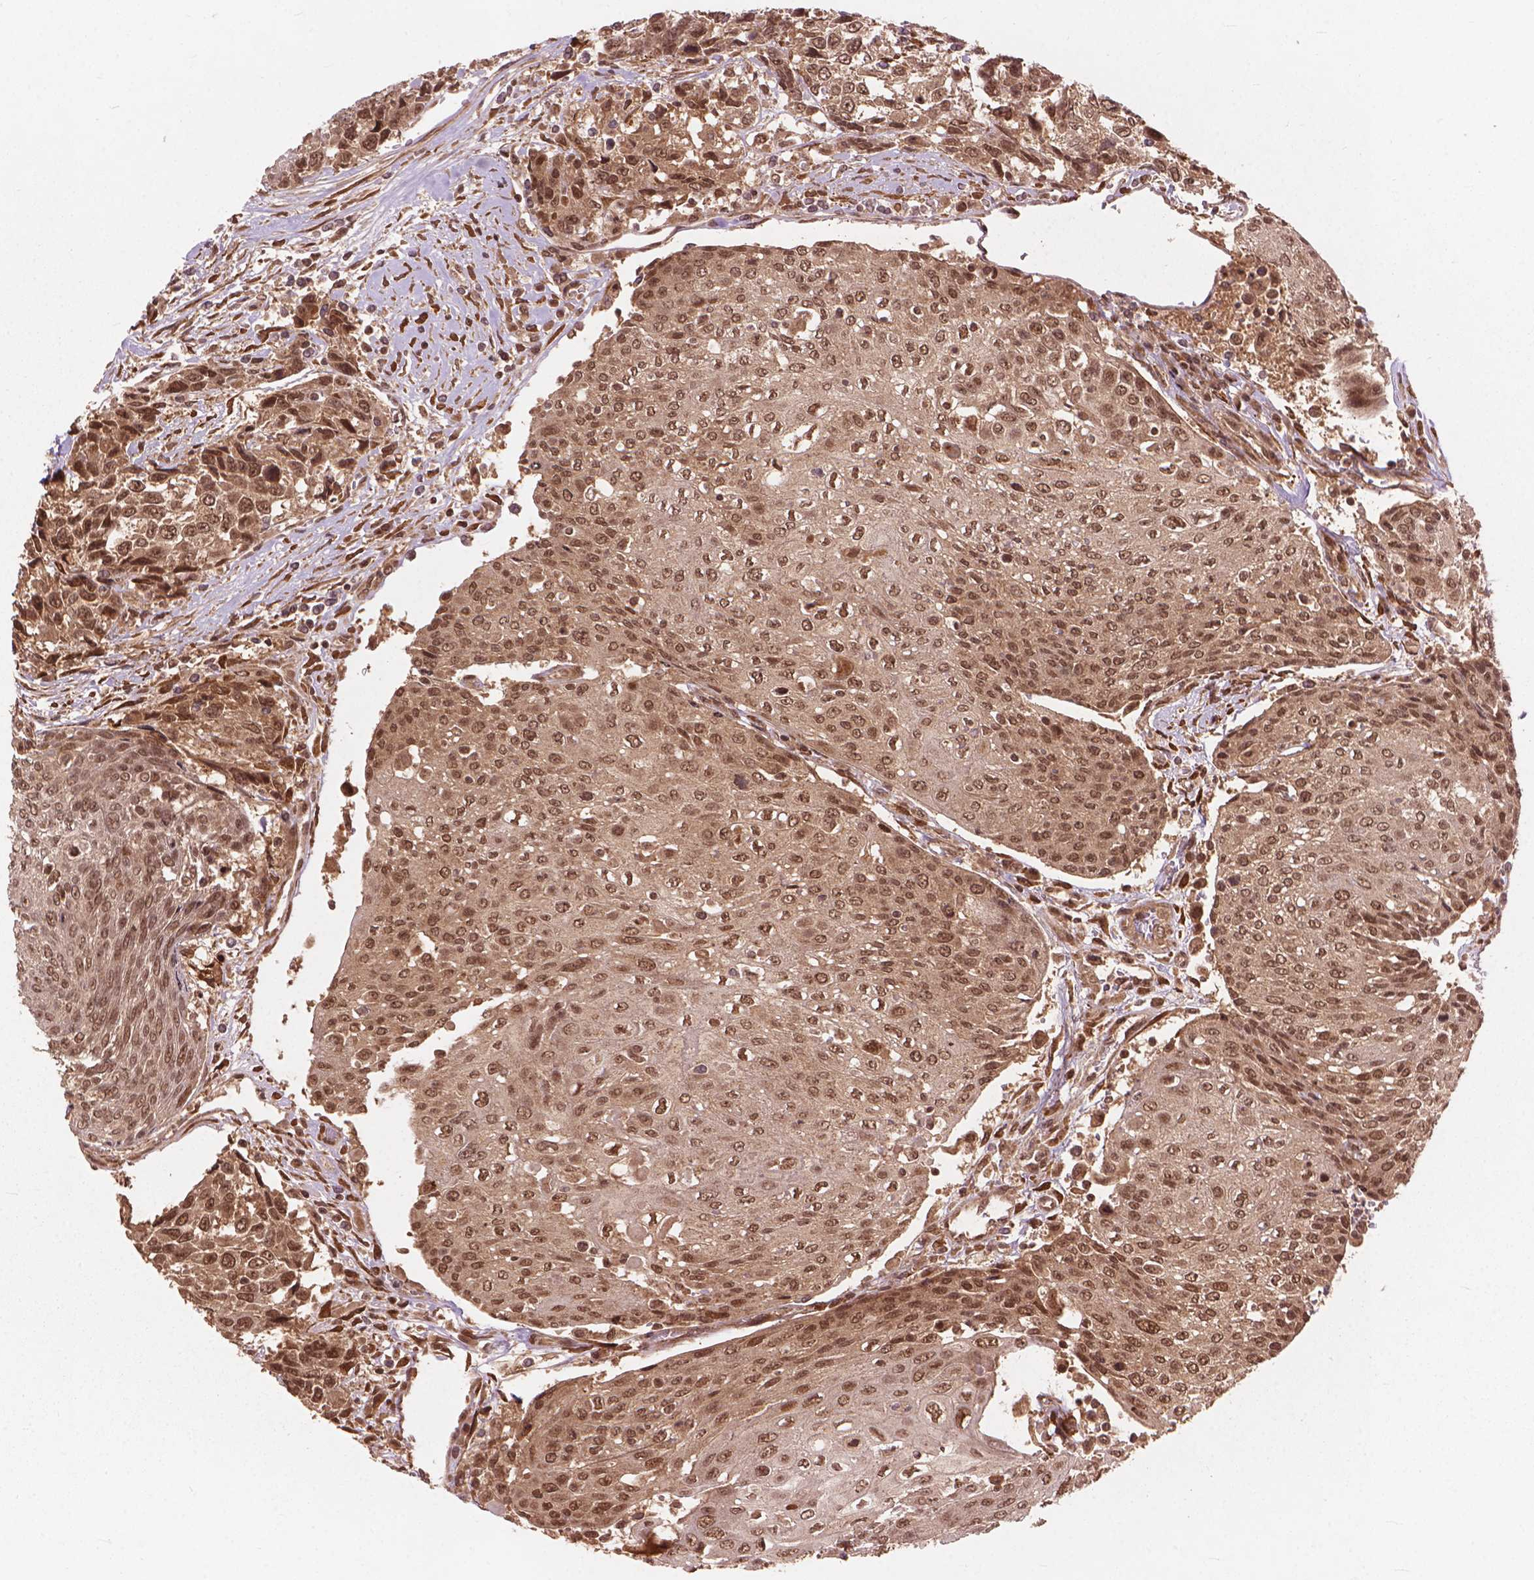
{"staining": {"intensity": "moderate", "quantity": ">75%", "location": "cytoplasmic/membranous,nuclear"}, "tissue": "urothelial cancer", "cell_type": "Tumor cells", "image_type": "cancer", "snomed": [{"axis": "morphology", "description": "Urothelial carcinoma, High grade"}, {"axis": "topography", "description": "Urinary bladder"}], "caption": "IHC histopathology image of urothelial cancer stained for a protein (brown), which reveals medium levels of moderate cytoplasmic/membranous and nuclear expression in approximately >75% of tumor cells.", "gene": "SSU72", "patient": {"sex": "female", "age": 70}}